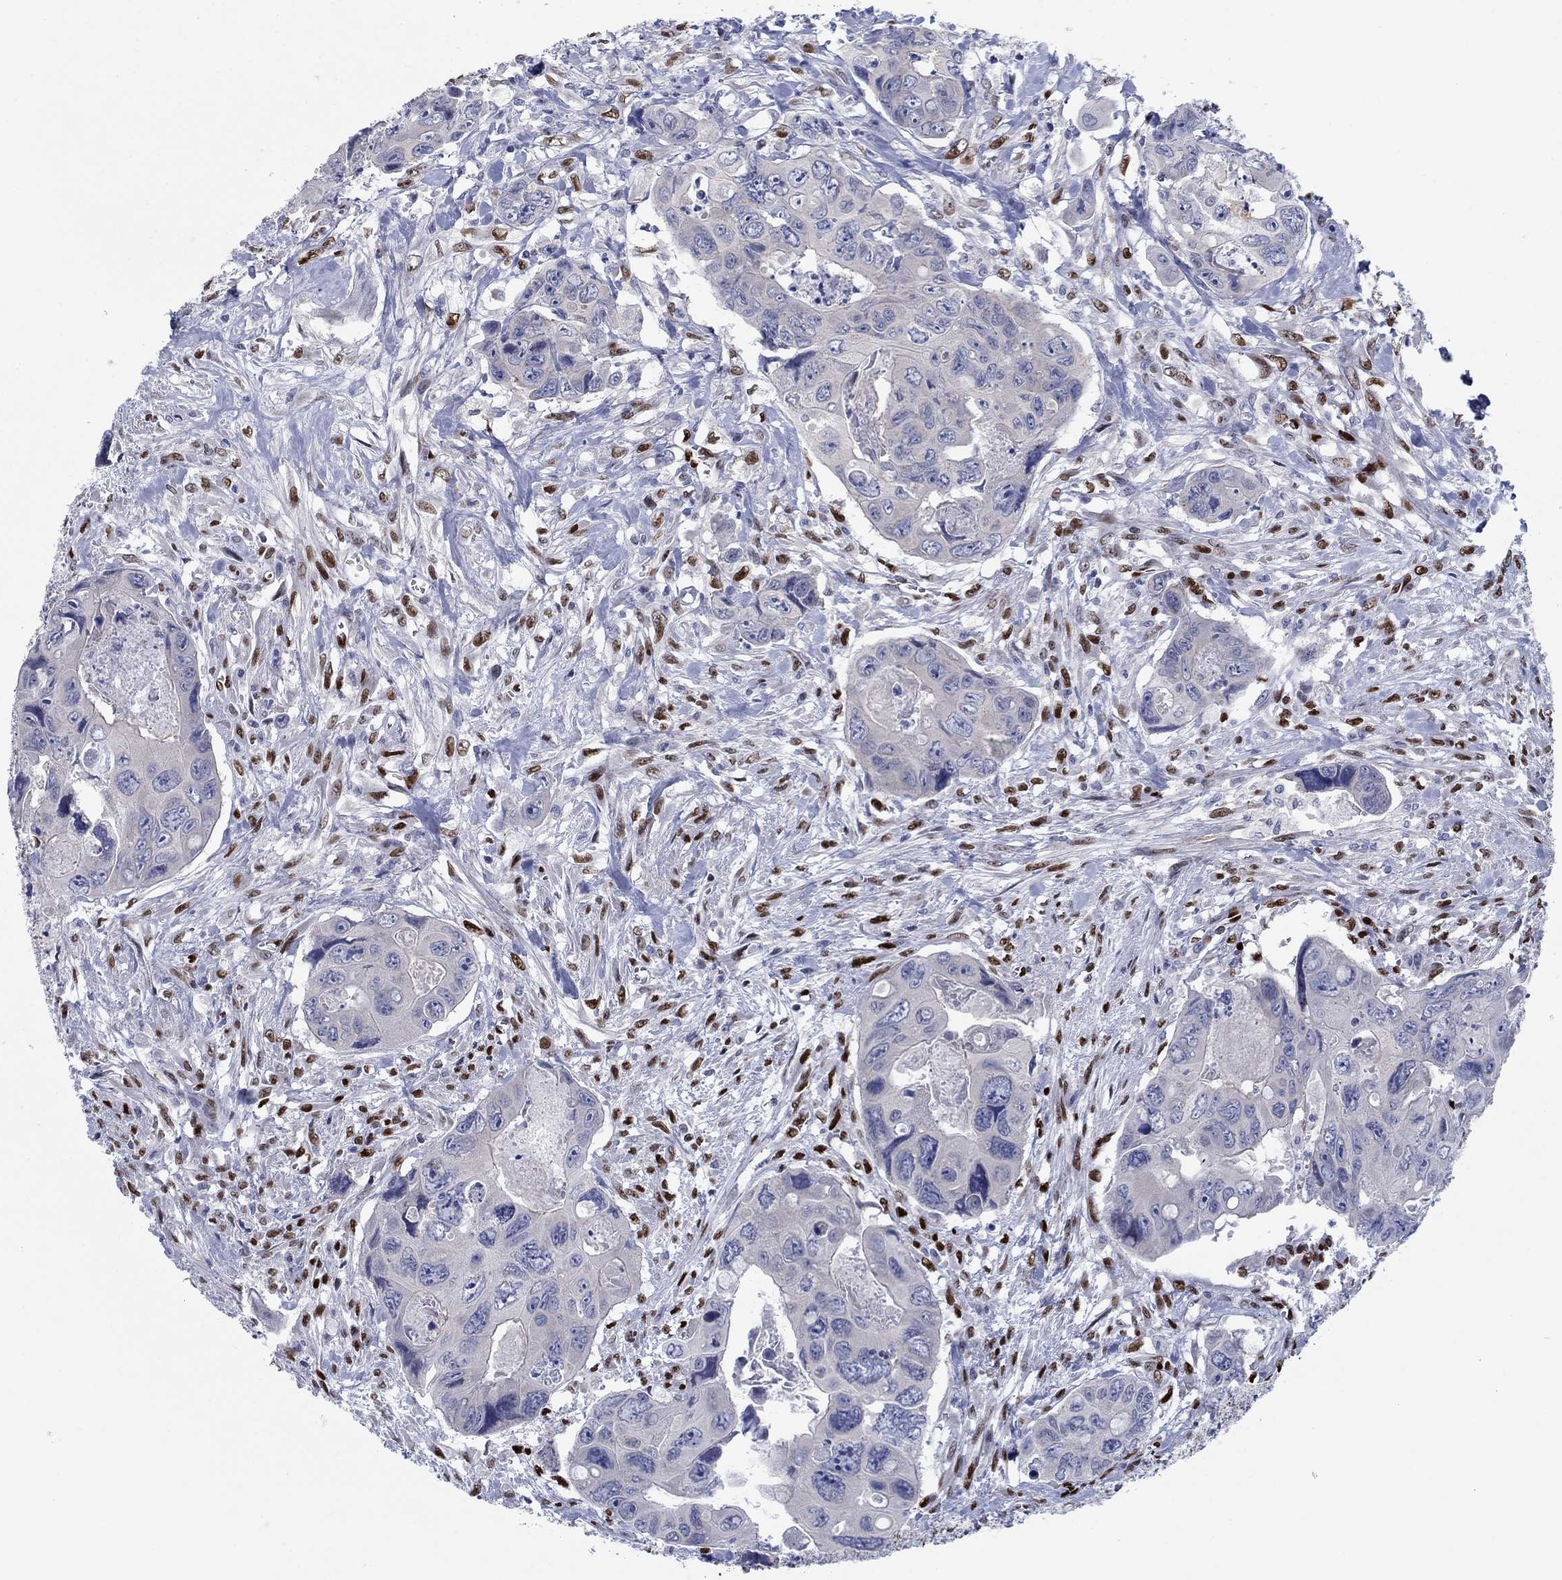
{"staining": {"intensity": "negative", "quantity": "none", "location": "none"}, "tissue": "colorectal cancer", "cell_type": "Tumor cells", "image_type": "cancer", "snomed": [{"axis": "morphology", "description": "Adenocarcinoma, NOS"}, {"axis": "topography", "description": "Rectum"}], "caption": "Immunohistochemistry micrograph of adenocarcinoma (colorectal) stained for a protein (brown), which exhibits no positivity in tumor cells. (Brightfield microscopy of DAB IHC at high magnification).", "gene": "ZEB1", "patient": {"sex": "male", "age": 62}}